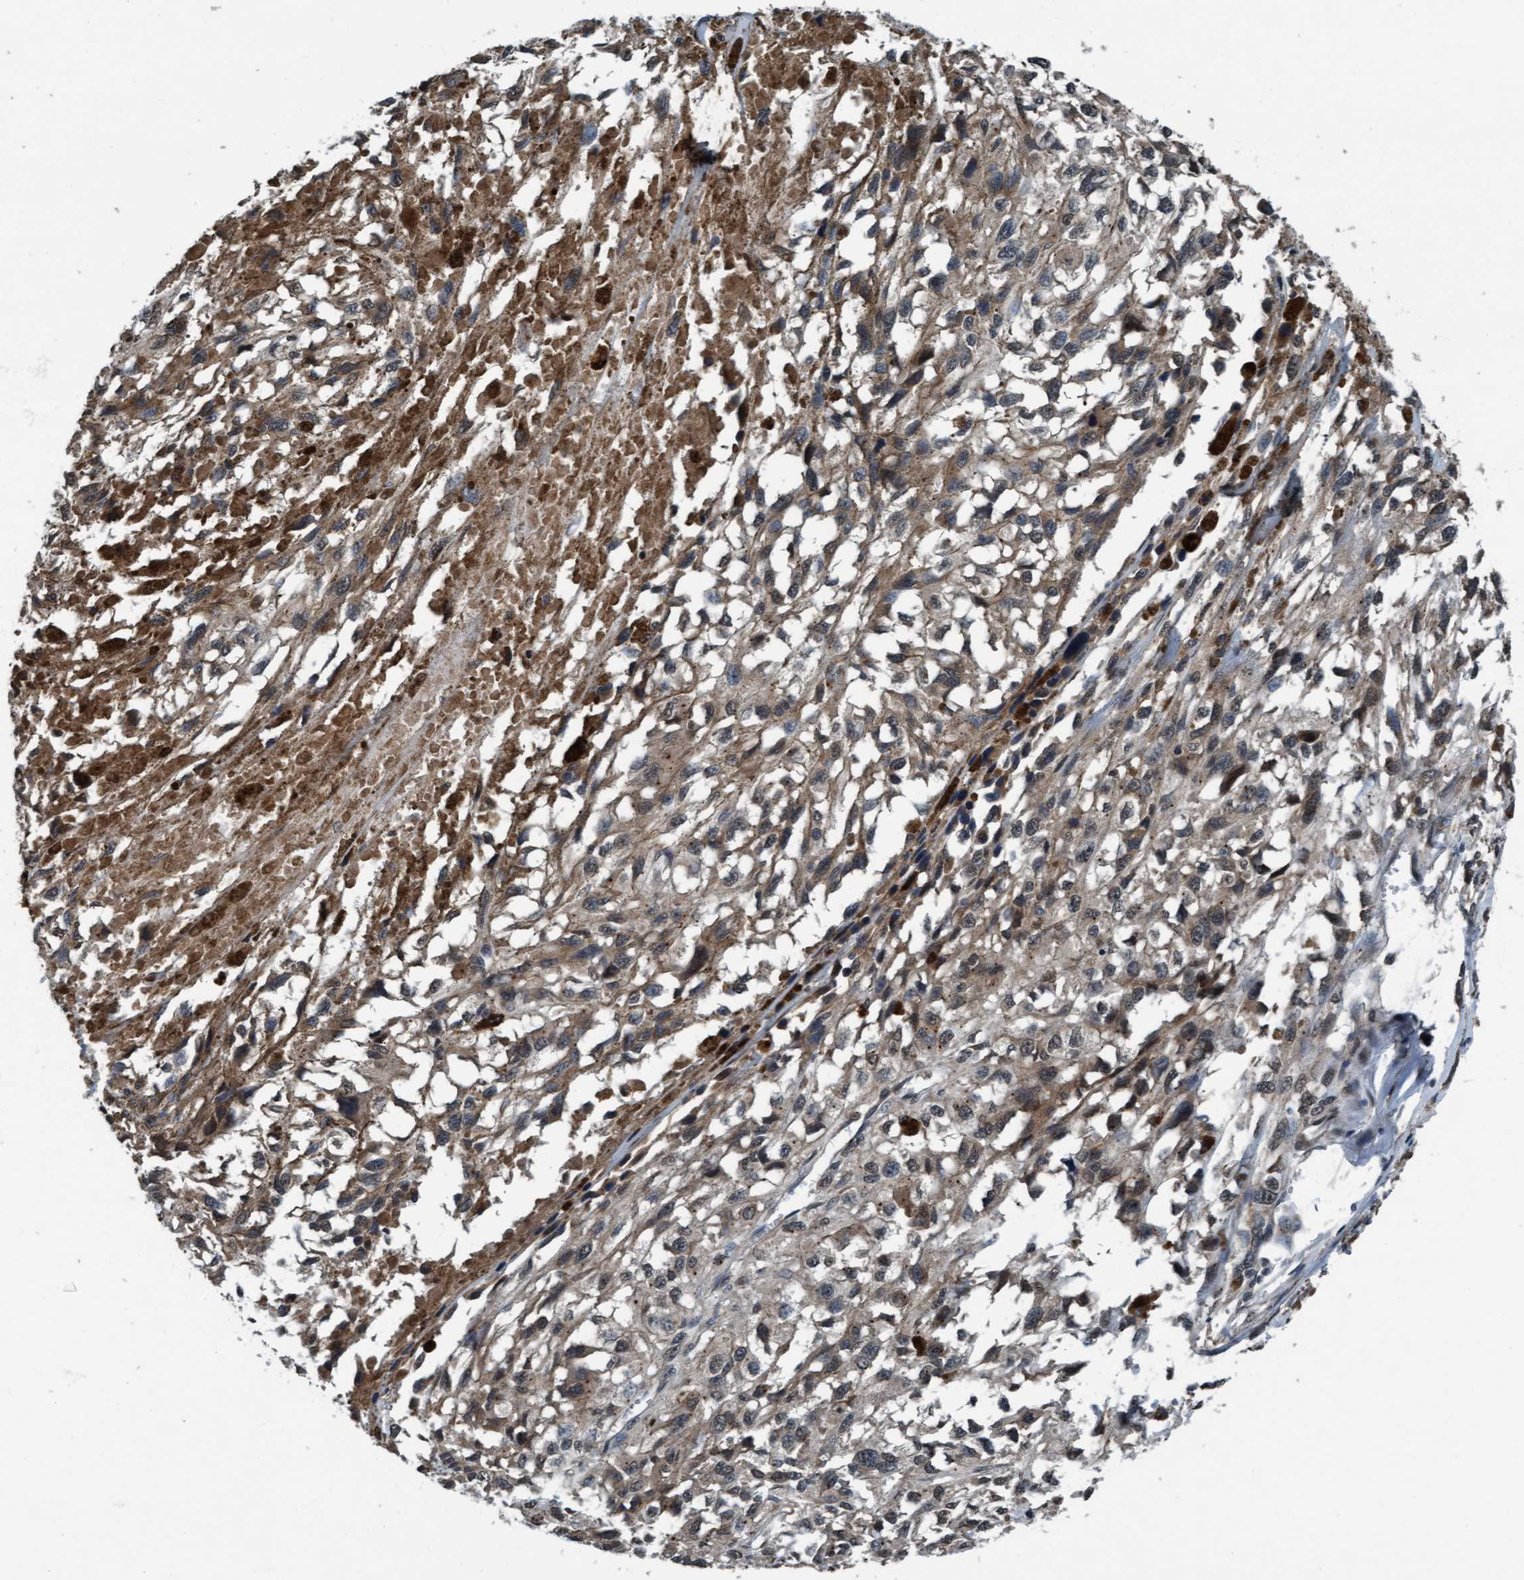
{"staining": {"intensity": "weak", "quantity": ">75%", "location": "cytoplasmic/membranous,nuclear"}, "tissue": "melanoma", "cell_type": "Tumor cells", "image_type": "cancer", "snomed": [{"axis": "morphology", "description": "Malignant melanoma, Metastatic site"}, {"axis": "topography", "description": "Lymph node"}], "caption": "The histopathology image displays a brown stain indicating the presence of a protein in the cytoplasmic/membranous and nuclear of tumor cells in malignant melanoma (metastatic site). Using DAB (brown) and hematoxylin (blue) stains, captured at high magnification using brightfield microscopy.", "gene": "WASF1", "patient": {"sex": "male", "age": 59}}